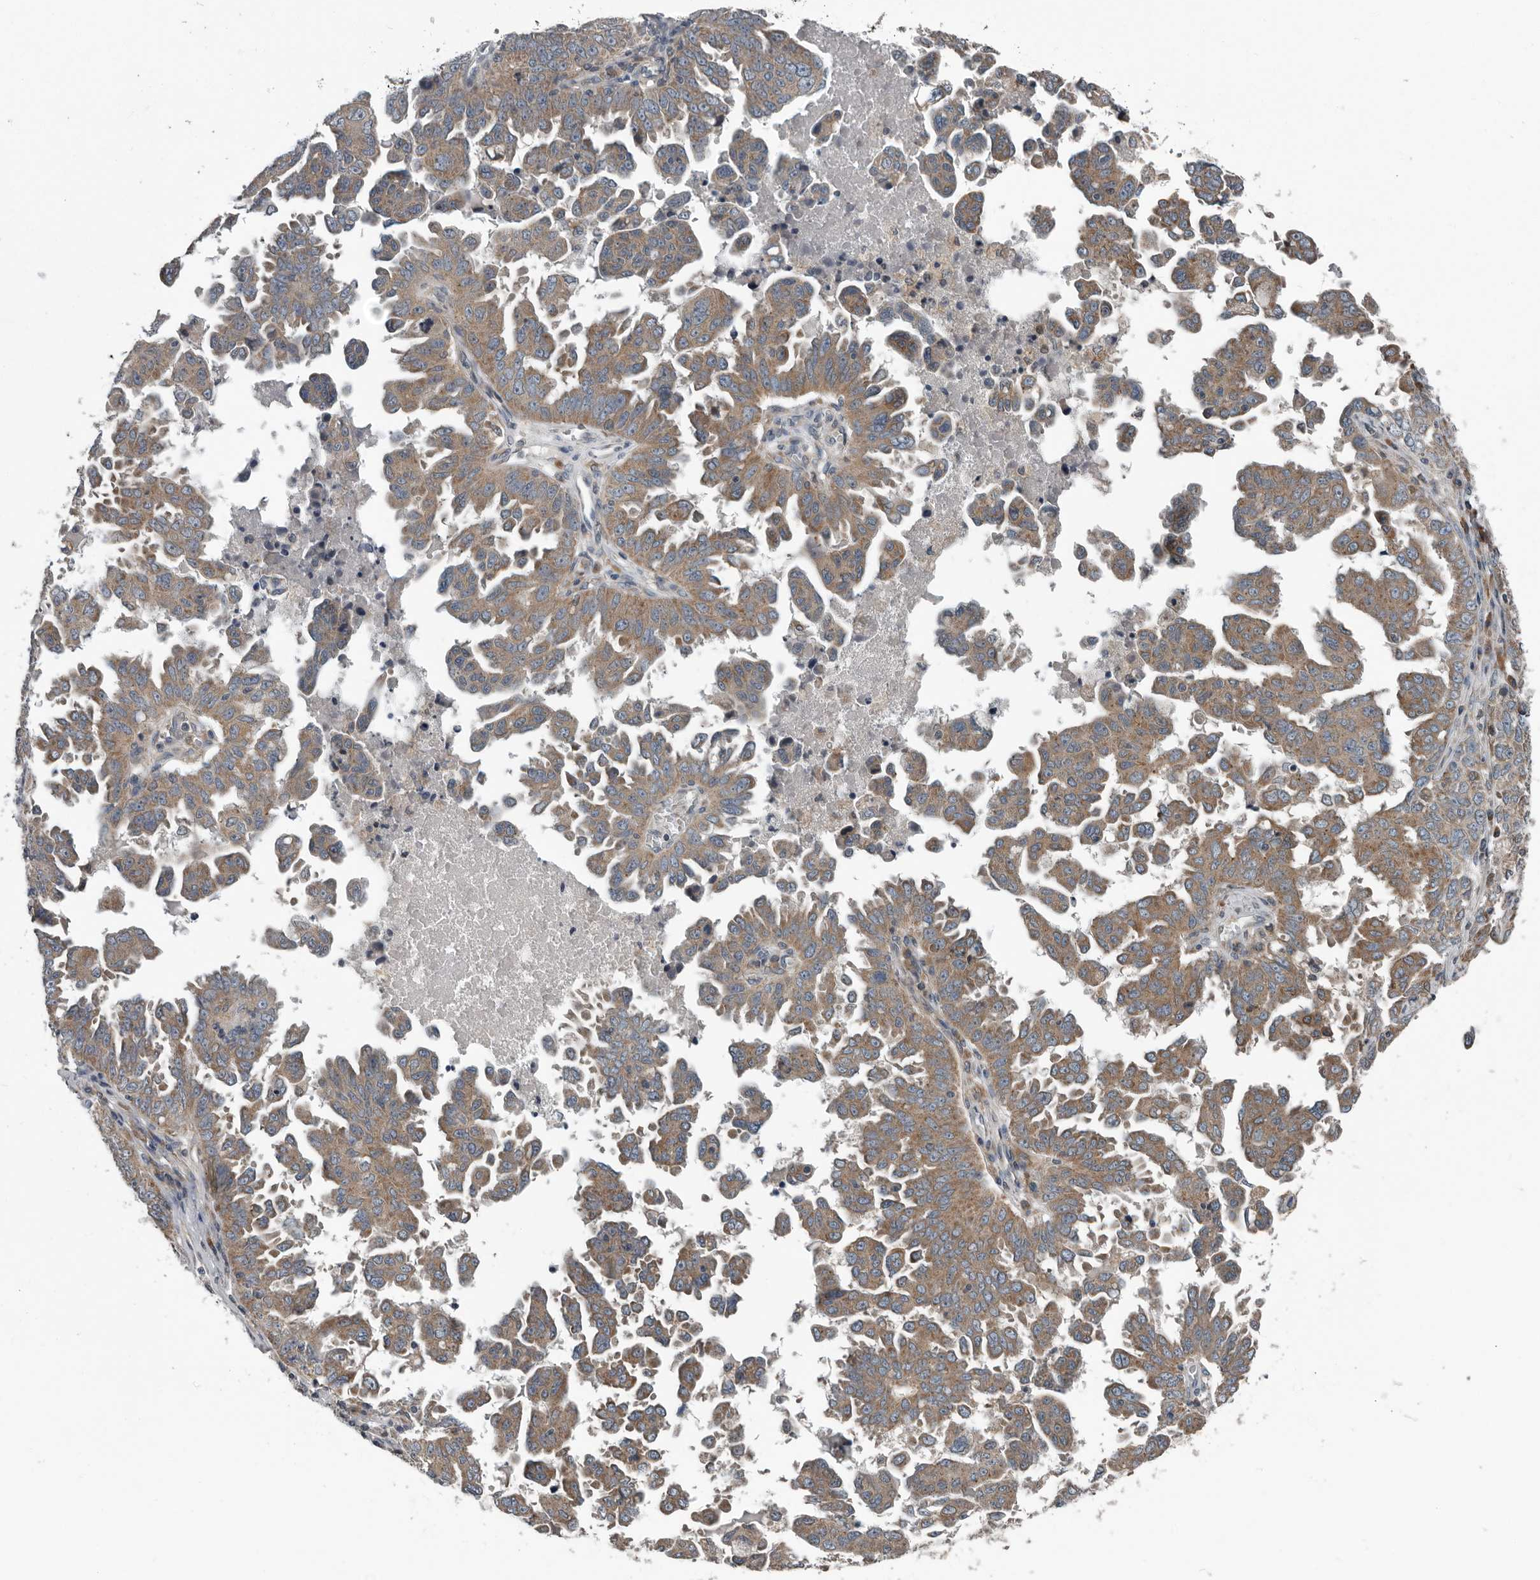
{"staining": {"intensity": "moderate", "quantity": ">75%", "location": "cytoplasmic/membranous"}, "tissue": "ovarian cancer", "cell_type": "Tumor cells", "image_type": "cancer", "snomed": [{"axis": "morphology", "description": "Carcinoma, endometroid"}, {"axis": "topography", "description": "Ovary"}], "caption": "Tumor cells demonstrate medium levels of moderate cytoplasmic/membranous staining in approximately >75% of cells in ovarian endometroid carcinoma.", "gene": "TMEM199", "patient": {"sex": "female", "age": 62}}